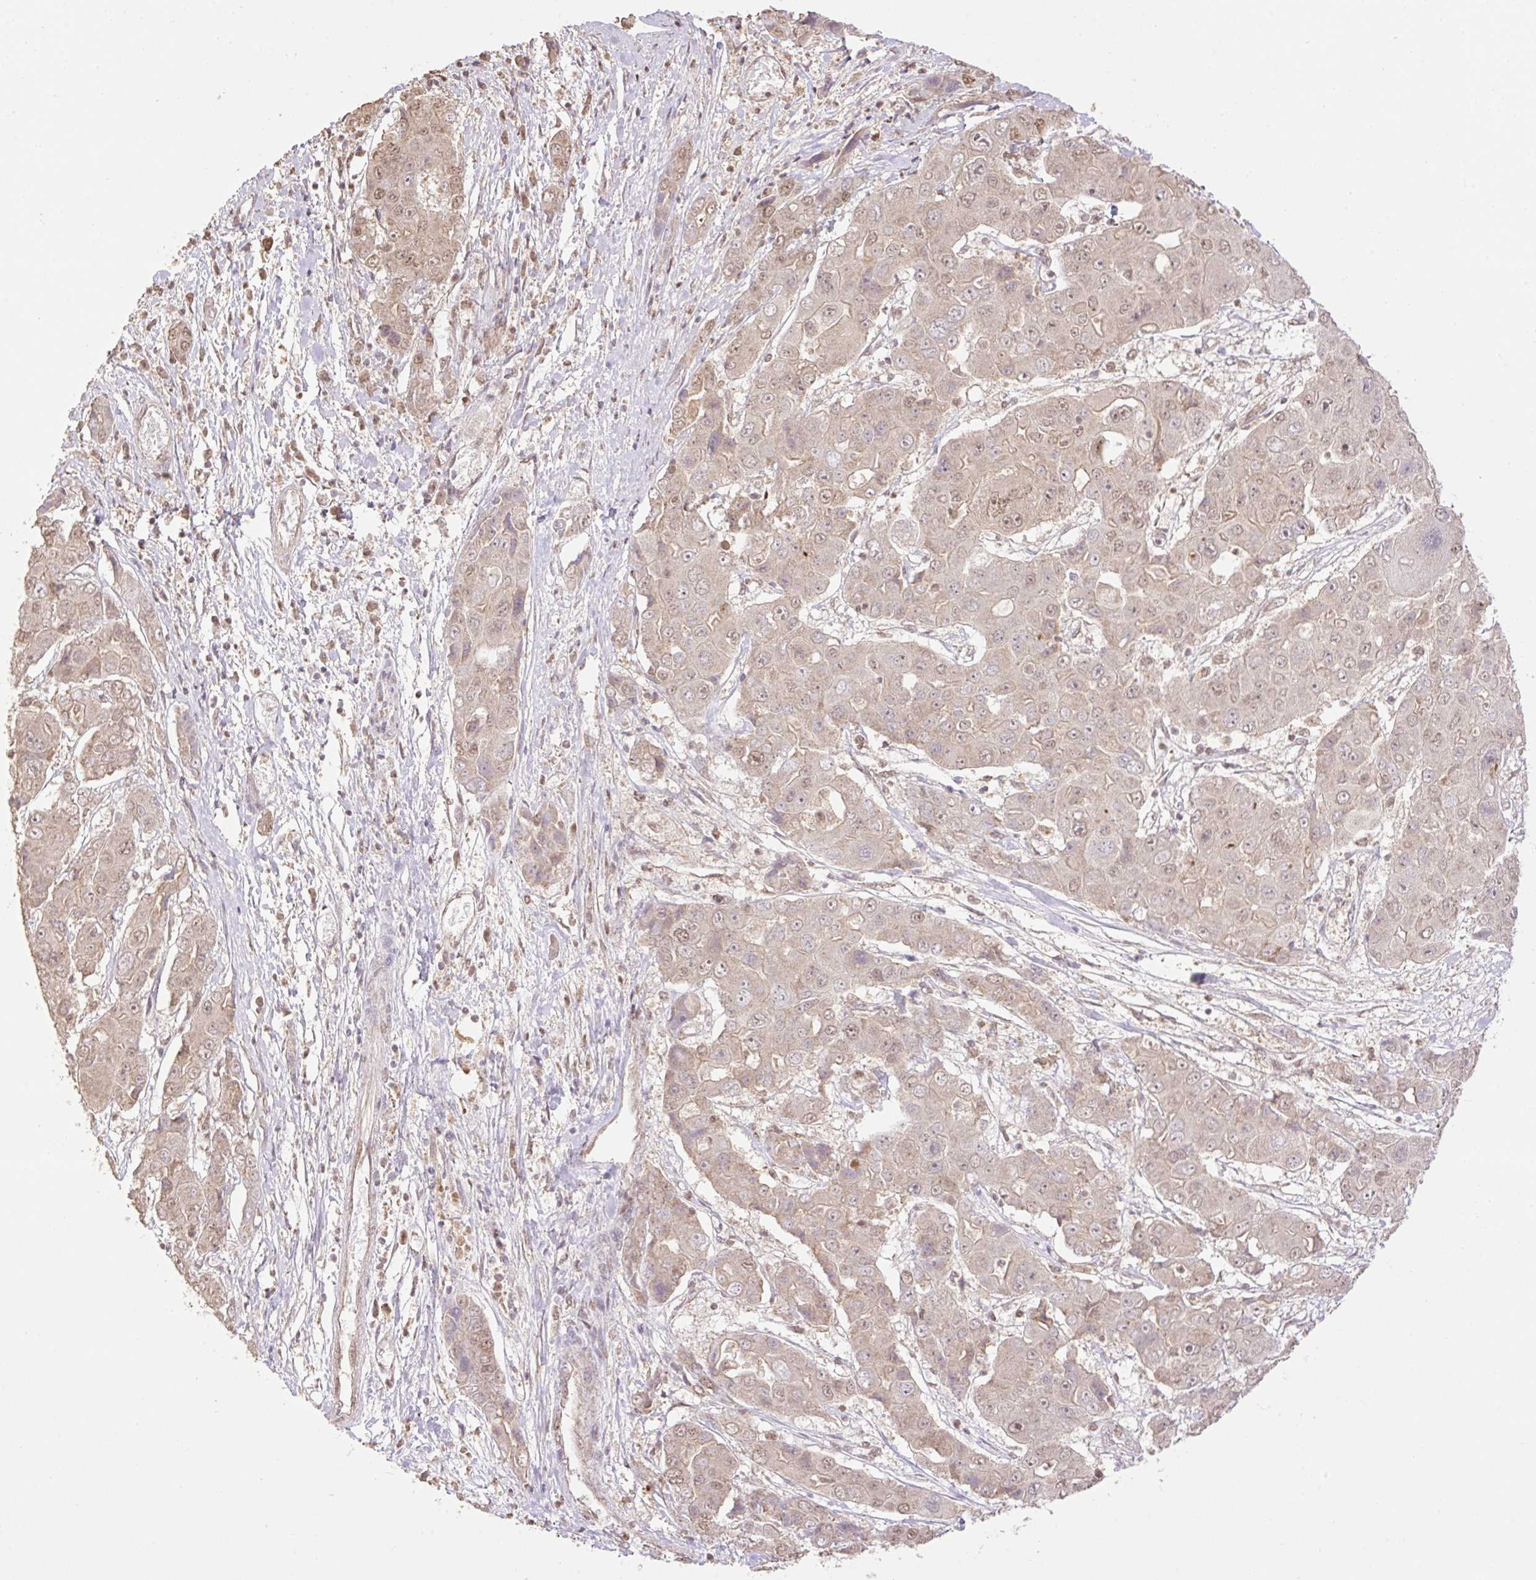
{"staining": {"intensity": "weak", "quantity": ">75%", "location": "nuclear"}, "tissue": "liver cancer", "cell_type": "Tumor cells", "image_type": "cancer", "snomed": [{"axis": "morphology", "description": "Cholangiocarcinoma"}, {"axis": "topography", "description": "Liver"}], "caption": "This is an image of immunohistochemistry (IHC) staining of liver cancer, which shows weak expression in the nuclear of tumor cells.", "gene": "VPS25", "patient": {"sex": "male", "age": 67}}